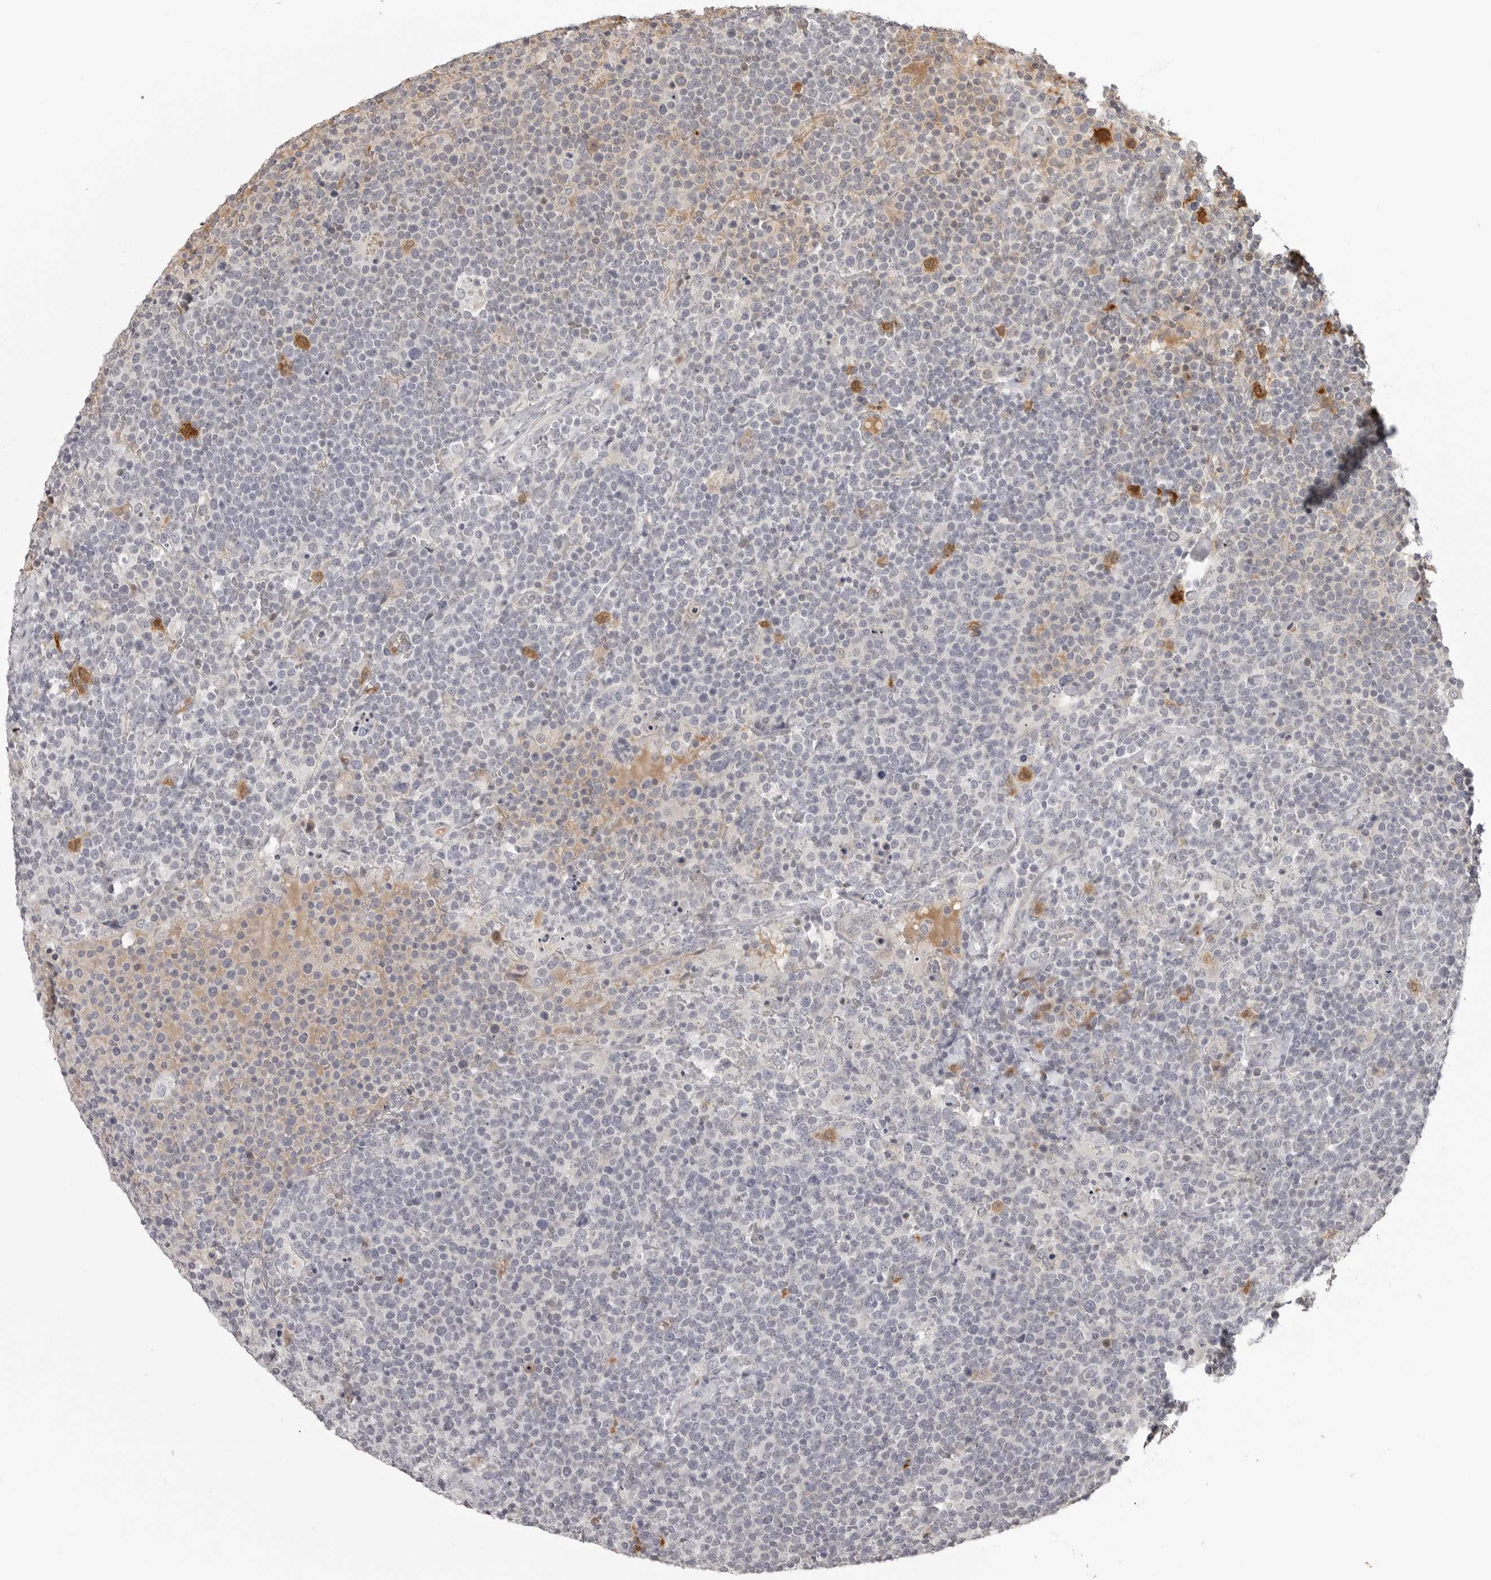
{"staining": {"intensity": "negative", "quantity": "none", "location": "none"}, "tissue": "lymphoma", "cell_type": "Tumor cells", "image_type": "cancer", "snomed": [{"axis": "morphology", "description": "Malignant lymphoma, non-Hodgkin's type, High grade"}, {"axis": "topography", "description": "Lymph node"}], "caption": "This histopathology image is of high-grade malignant lymphoma, non-Hodgkin's type stained with IHC to label a protein in brown with the nuclei are counter-stained blue. There is no expression in tumor cells.", "gene": "IDO1", "patient": {"sex": "male", "age": 61}}